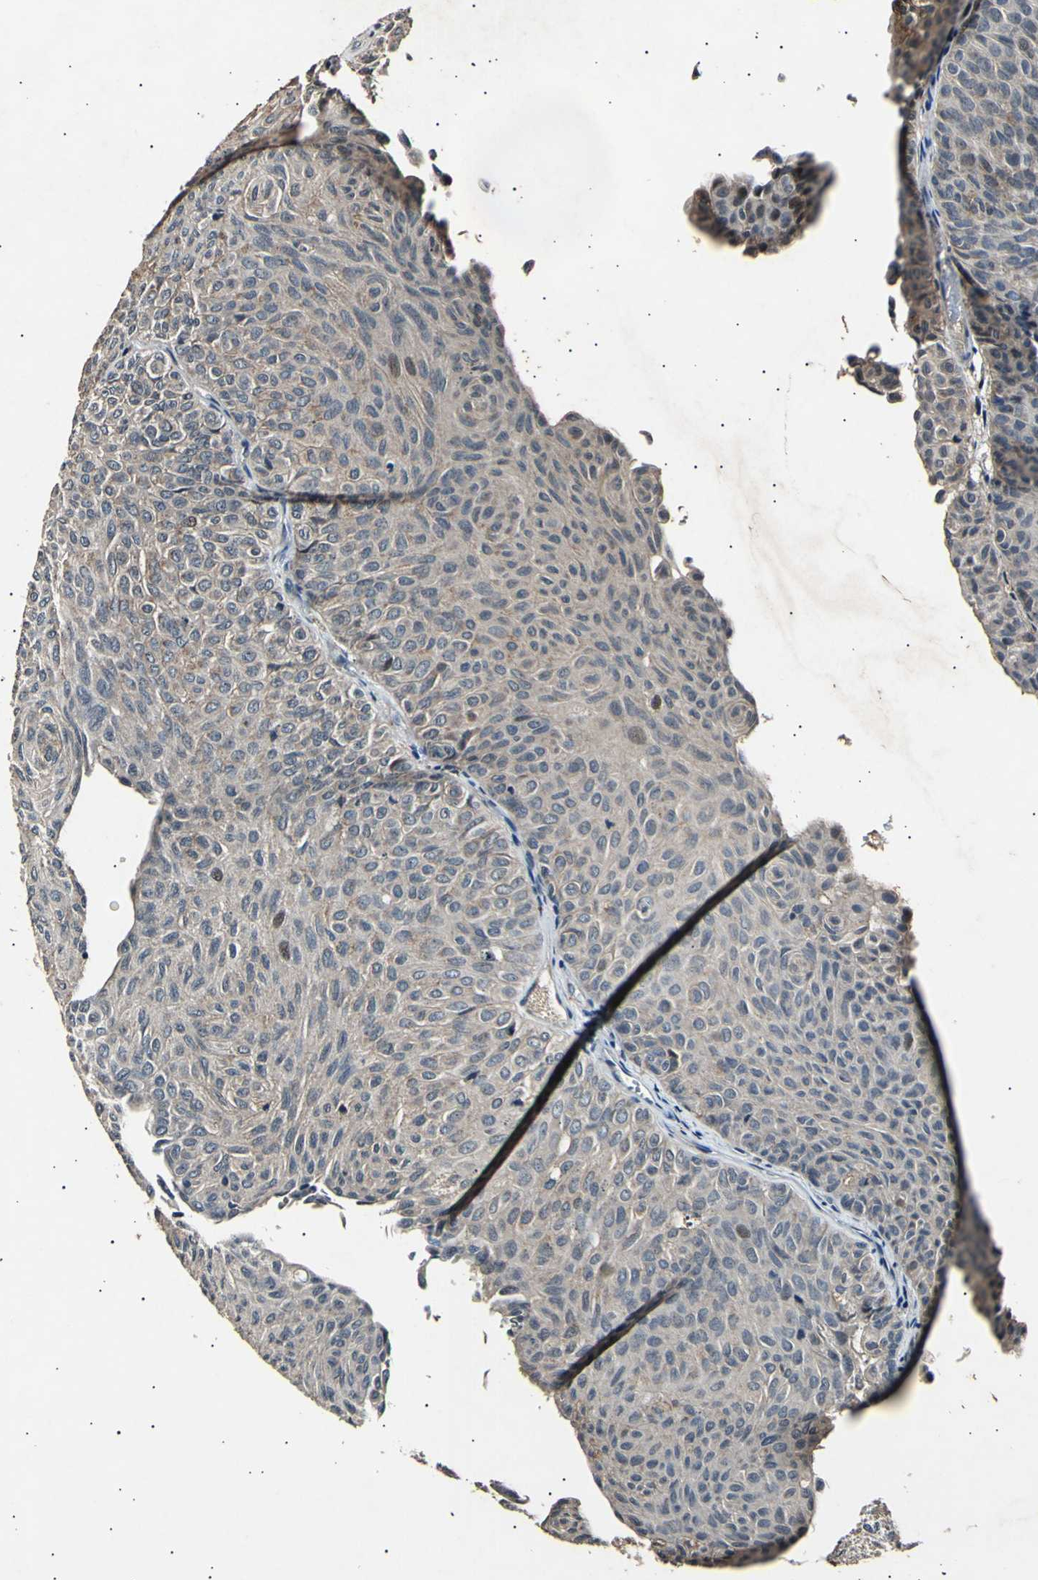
{"staining": {"intensity": "weak", "quantity": "<25%", "location": "cytoplasmic/membranous"}, "tissue": "urothelial cancer", "cell_type": "Tumor cells", "image_type": "cancer", "snomed": [{"axis": "morphology", "description": "Urothelial carcinoma, Low grade"}, {"axis": "topography", "description": "Urinary bladder"}], "caption": "Immunohistochemistry (IHC) image of neoplastic tissue: urothelial cancer stained with DAB (3,3'-diaminobenzidine) reveals no significant protein staining in tumor cells.", "gene": "ADCY3", "patient": {"sex": "male", "age": 78}}